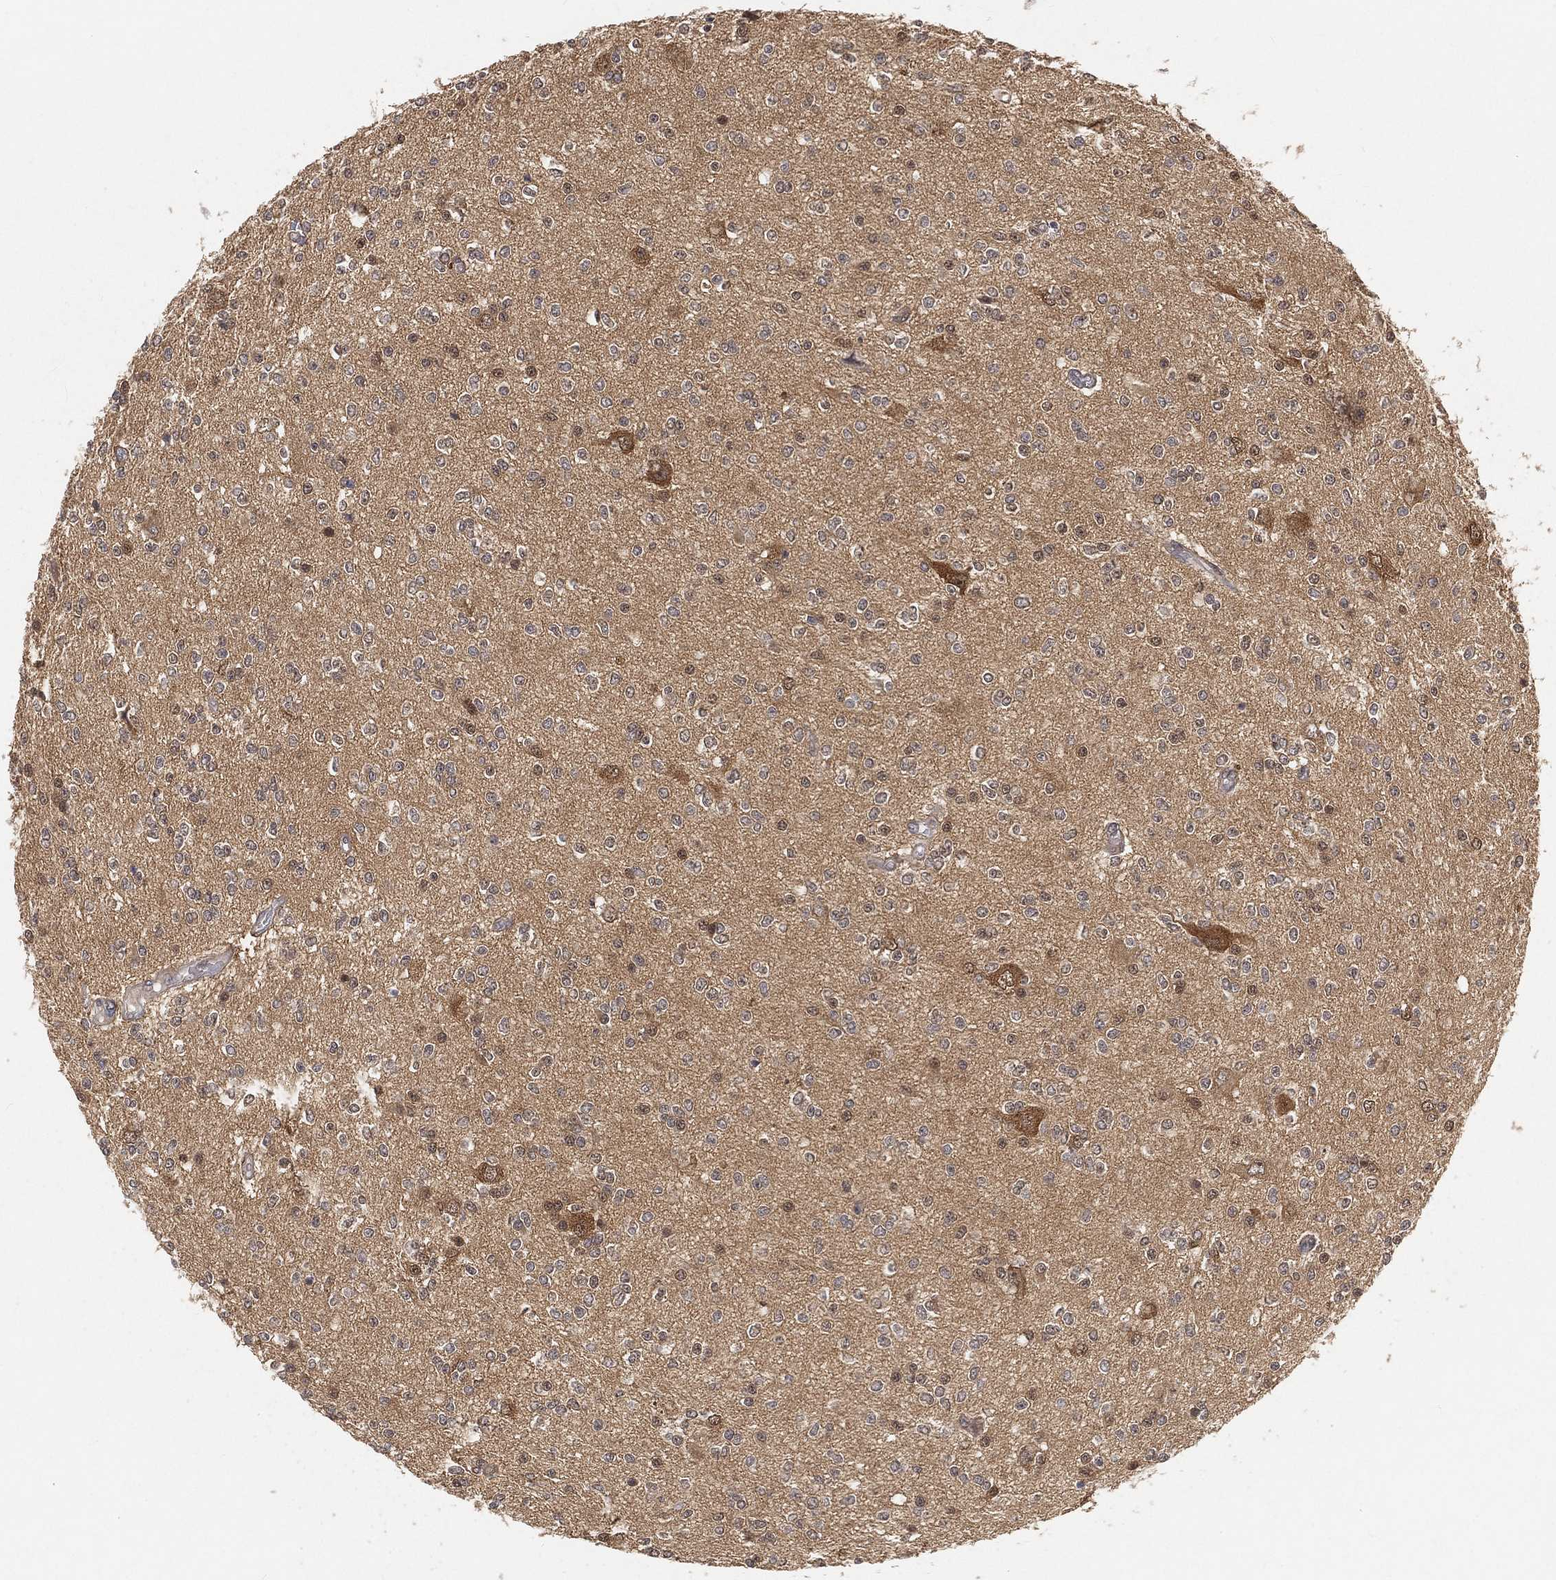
{"staining": {"intensity": "moderate", "quantity": "<25%", "location": "cytoplasmic/membranous,nuclear"}, "tissue": "glioma", "cell_type": "Tumor cells", "image_type": "cancer", "snomed": [{"axis": "morphology", "description": "Glioma, malignant, Low grade"}, {"axis": "topography", "description": "Brain"}], "caption": "Glioma stained with DAB (3,3'-diaminobenzidine) immunohistochemistry demonstrates low levels of moderate cytoplasmic/membranous and nuclear staining in about <25% of tumor cells.", "gene": "MAPK1", "patient": {"sex": "male", "age": 67}}